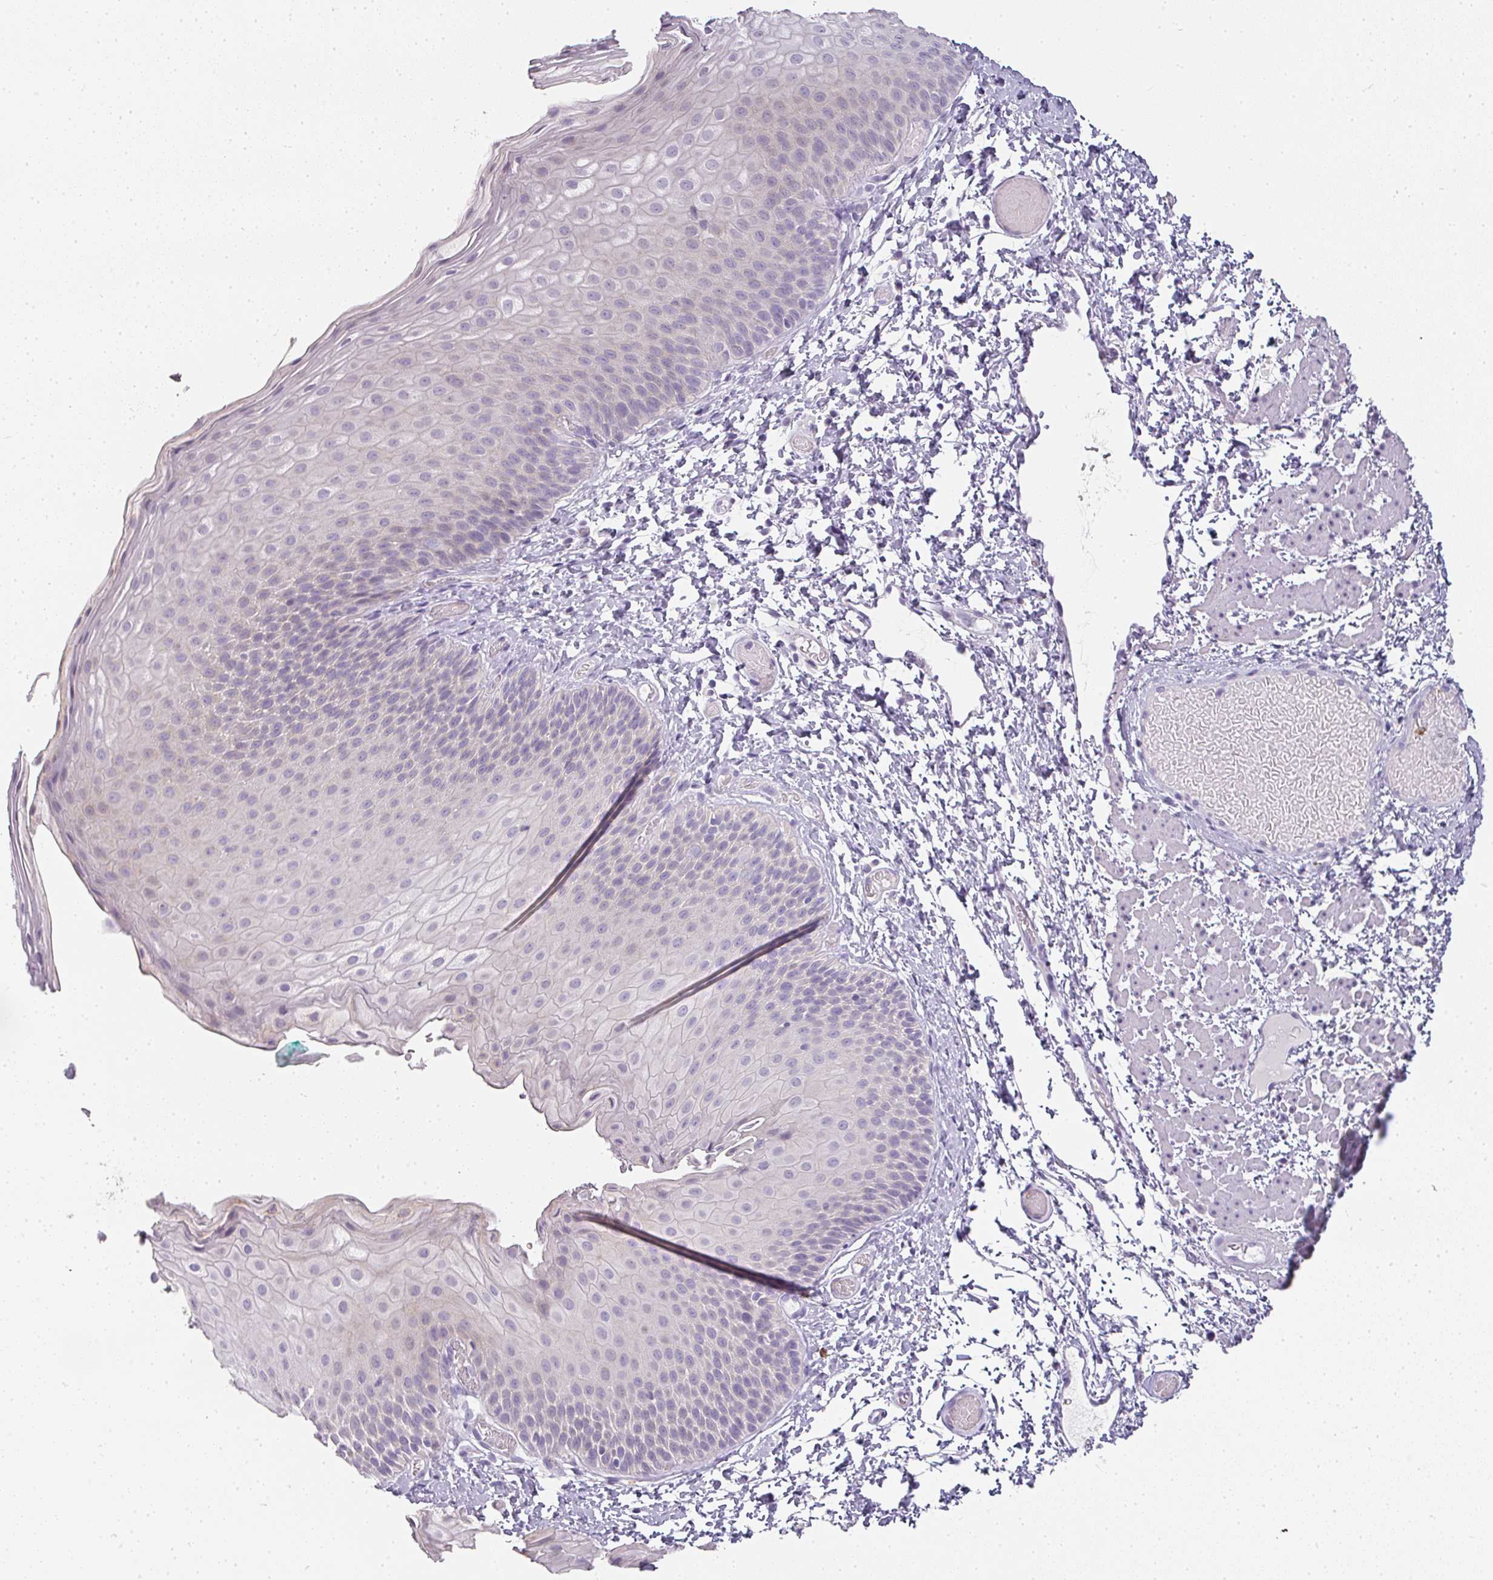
{"staining": {"intensity": "negative", "quantity": "none", "location": "none"}, "tissue": "skin", "cell_type": "Epidermal cells", "image_type": "normal", "snomed": [{"axis": "morphology", "description": "Normal tissue, NOS"}, {"axis": "topography", "description": "Anal"}], "caption": "DAB immunohistochemical staining of normal skin reveals no significant positivity in epidermal cells.", "gene": "CAMP", "patient": {"sex": "female", "age": 40}}